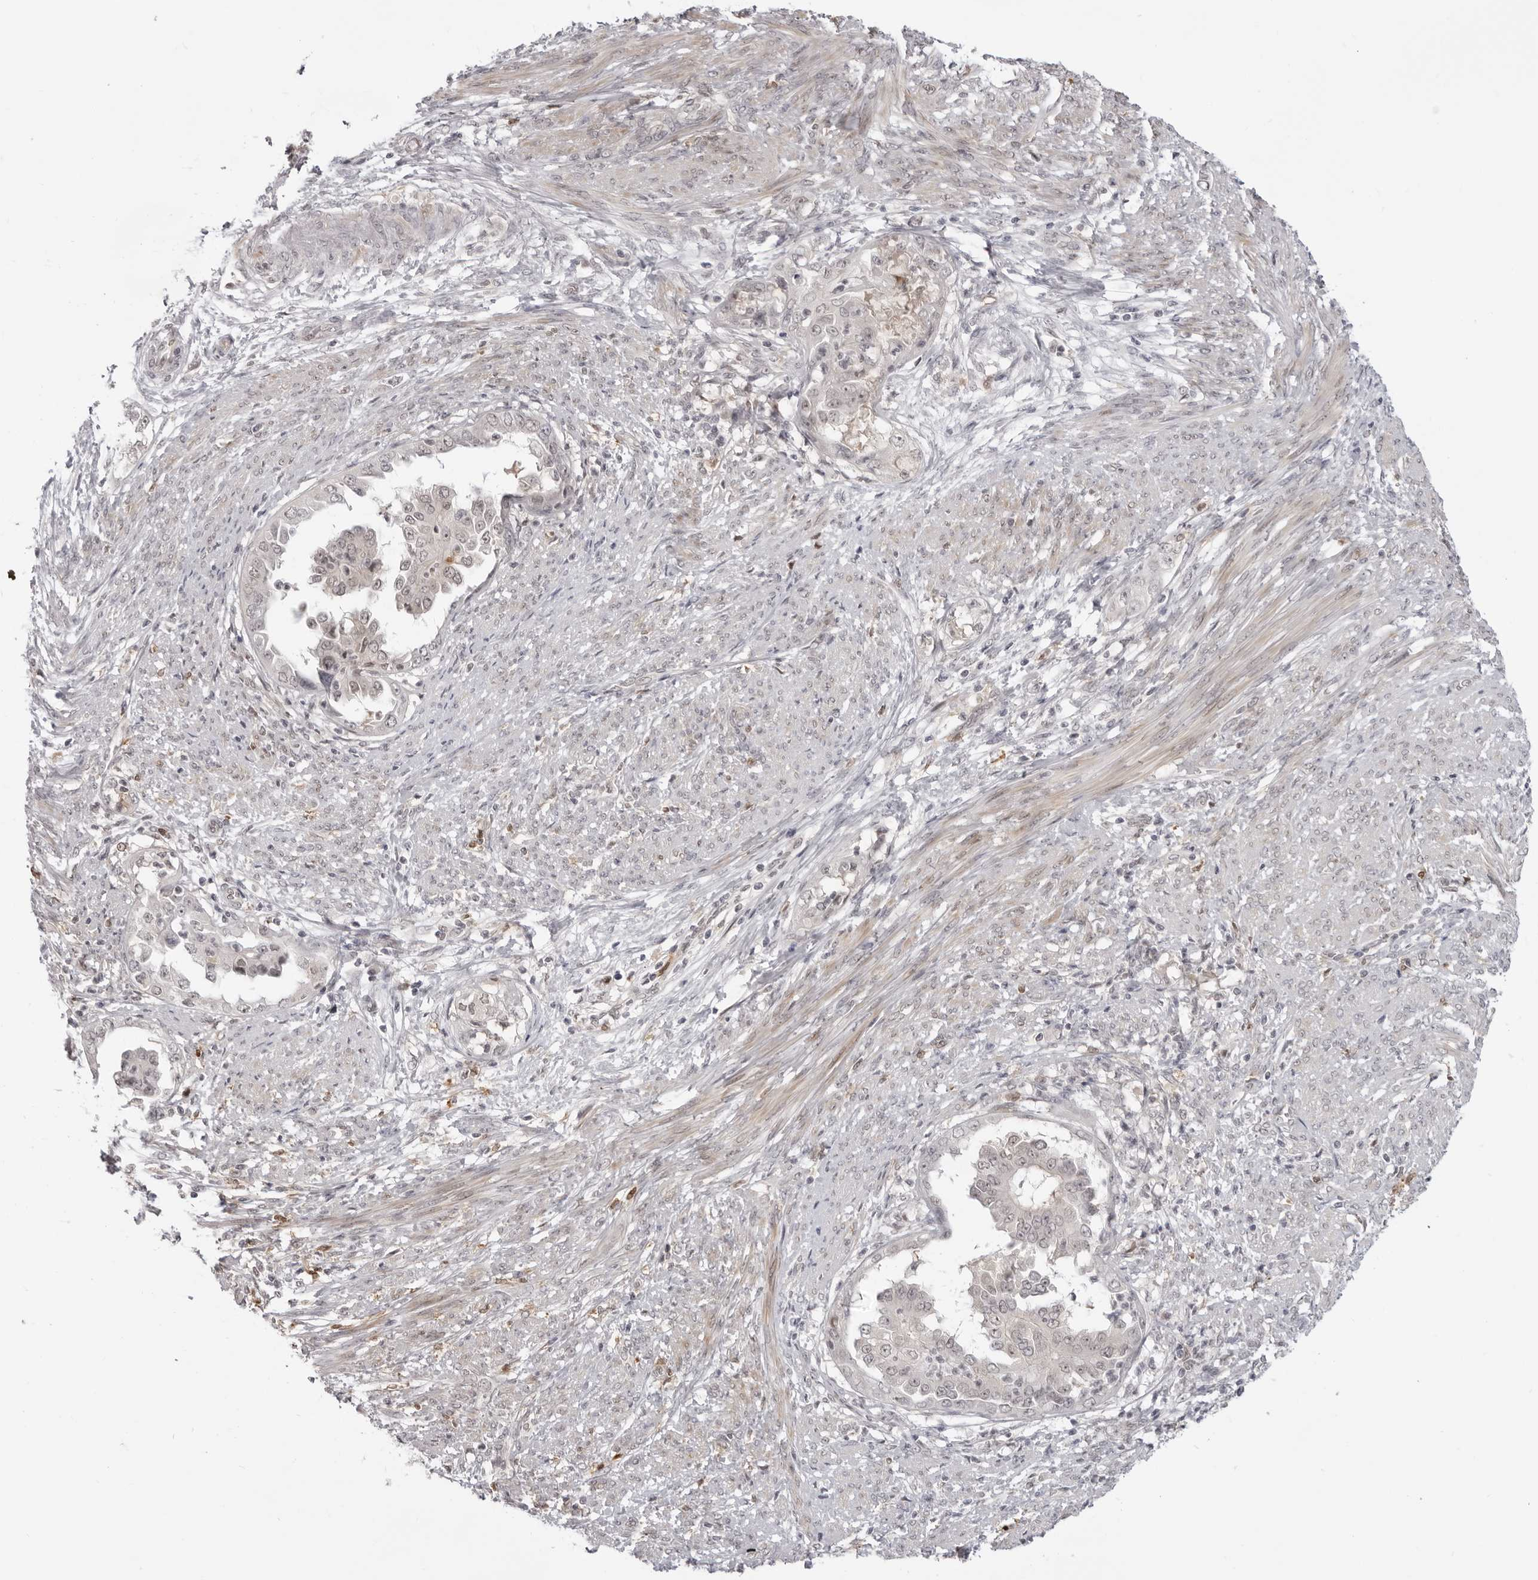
{"staining": {"intensity": "weak", "quantity": "25%-75%", "location": "nuclear"}, "tissue": "endometrial cancer", "cell_type": "Tumor cells", "image_type": "cancer", "snomed": [{"axis": "morphology", "description": "Adenocarcinoma, NOS"}, {"axis": "topography", "description": "Endometrium"}], "caption": "An image of human adenocarcinoma (endometrial) stained for a protein demonstrates weak nuclear brown staining in tumor cells.", "gene": "SRGAP2", "patient": {"sex": "female", "age": 85}}